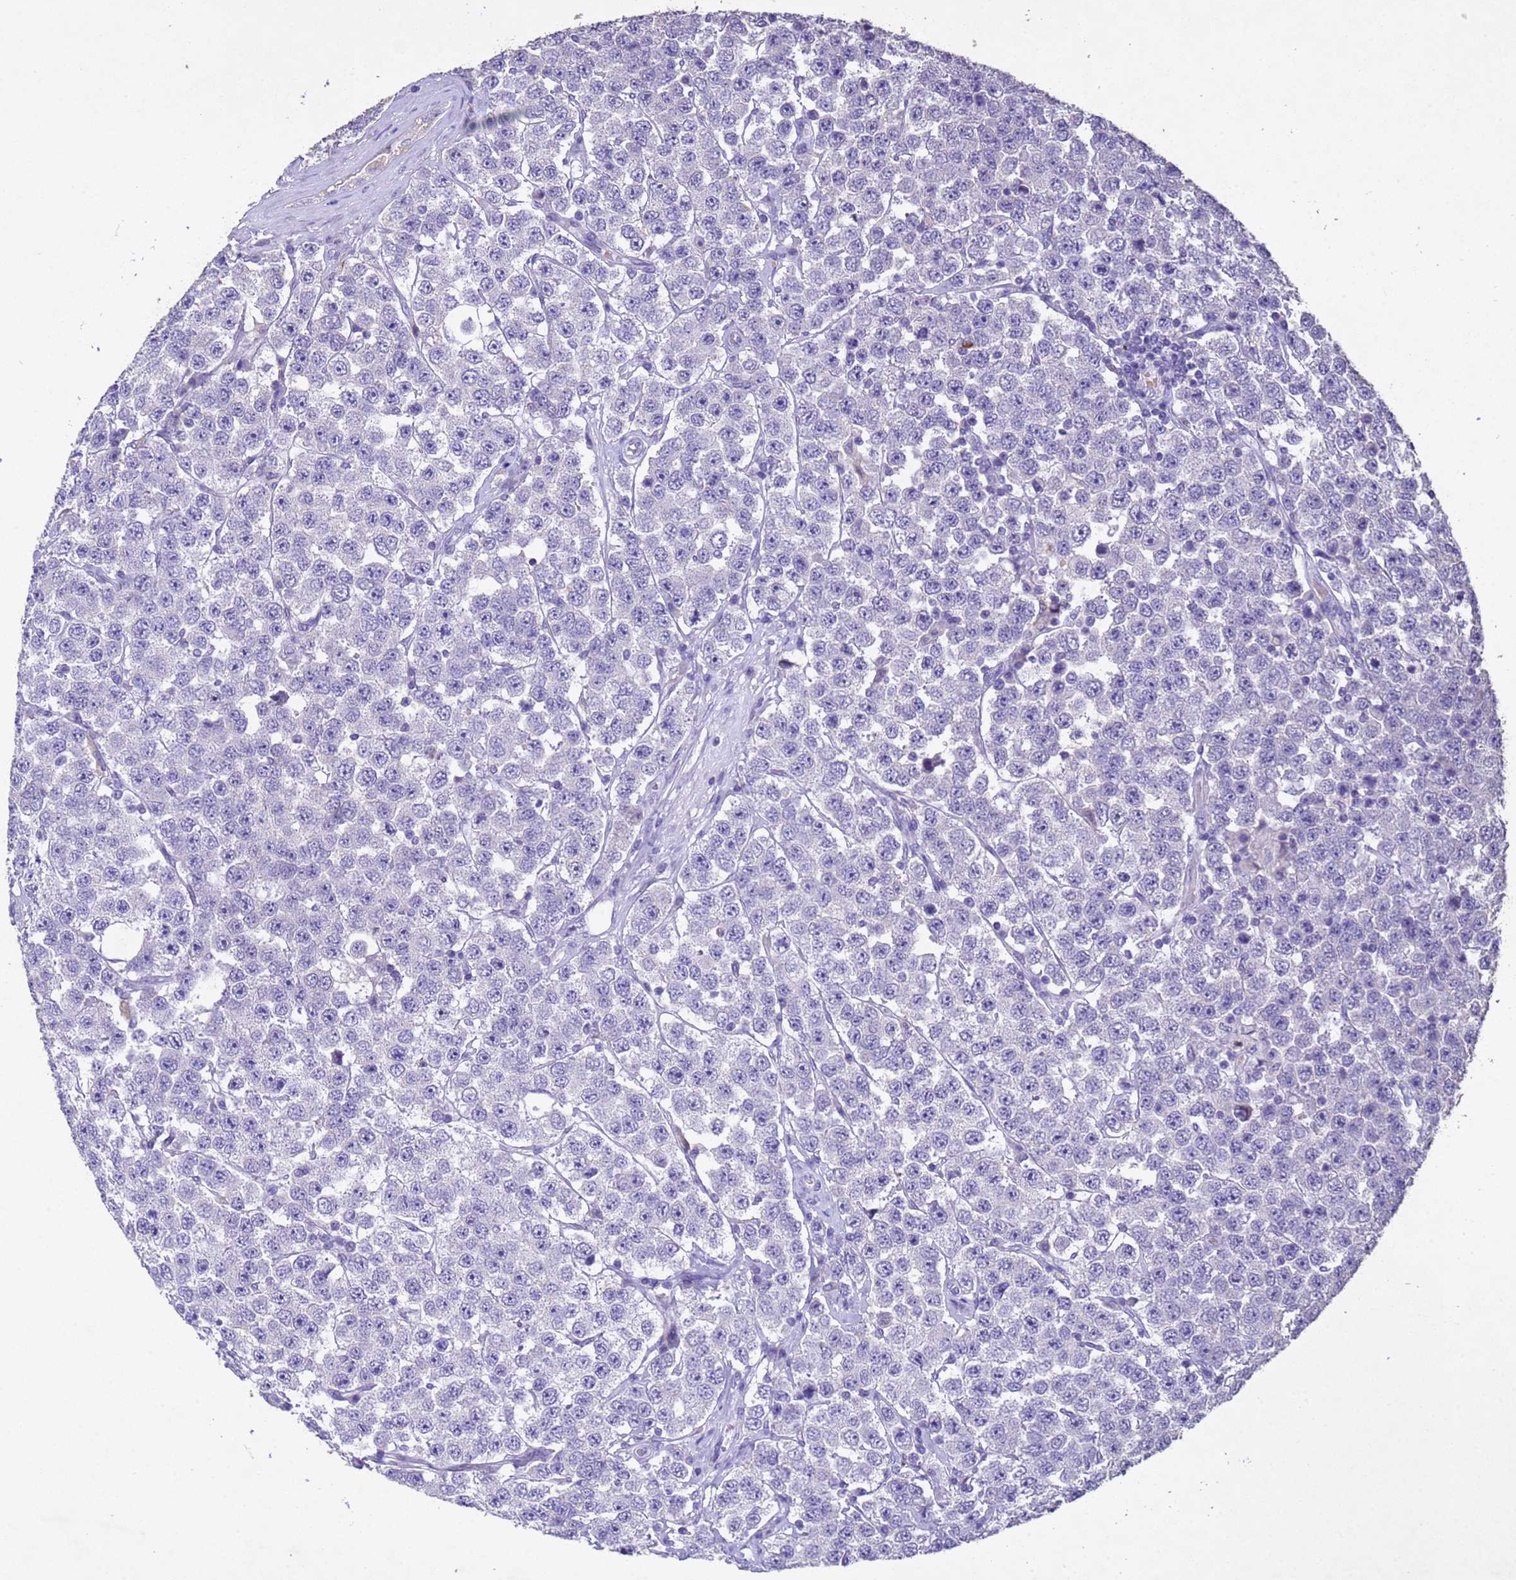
{"staining": {"intensity": "negative", "quantity": "none", "location": "none"}, "tissue": "testis cancer", "cell_type": "Tumor cells", "image_type": "cancer", "snomed": [{"axis": "morphology", "description": "Seminoma, NOS"}, {"axis": "topography", "description": "Testis"}], "caption": "This photomicrograph is of seminoma (testis) stained with immunohistochemistry to label a protein in brown with the nuclei are counter-stained blue. There is no positivity in tumor cells.", "gene": "NLRP11", "patient": {"sex": "male", "age": 28}}